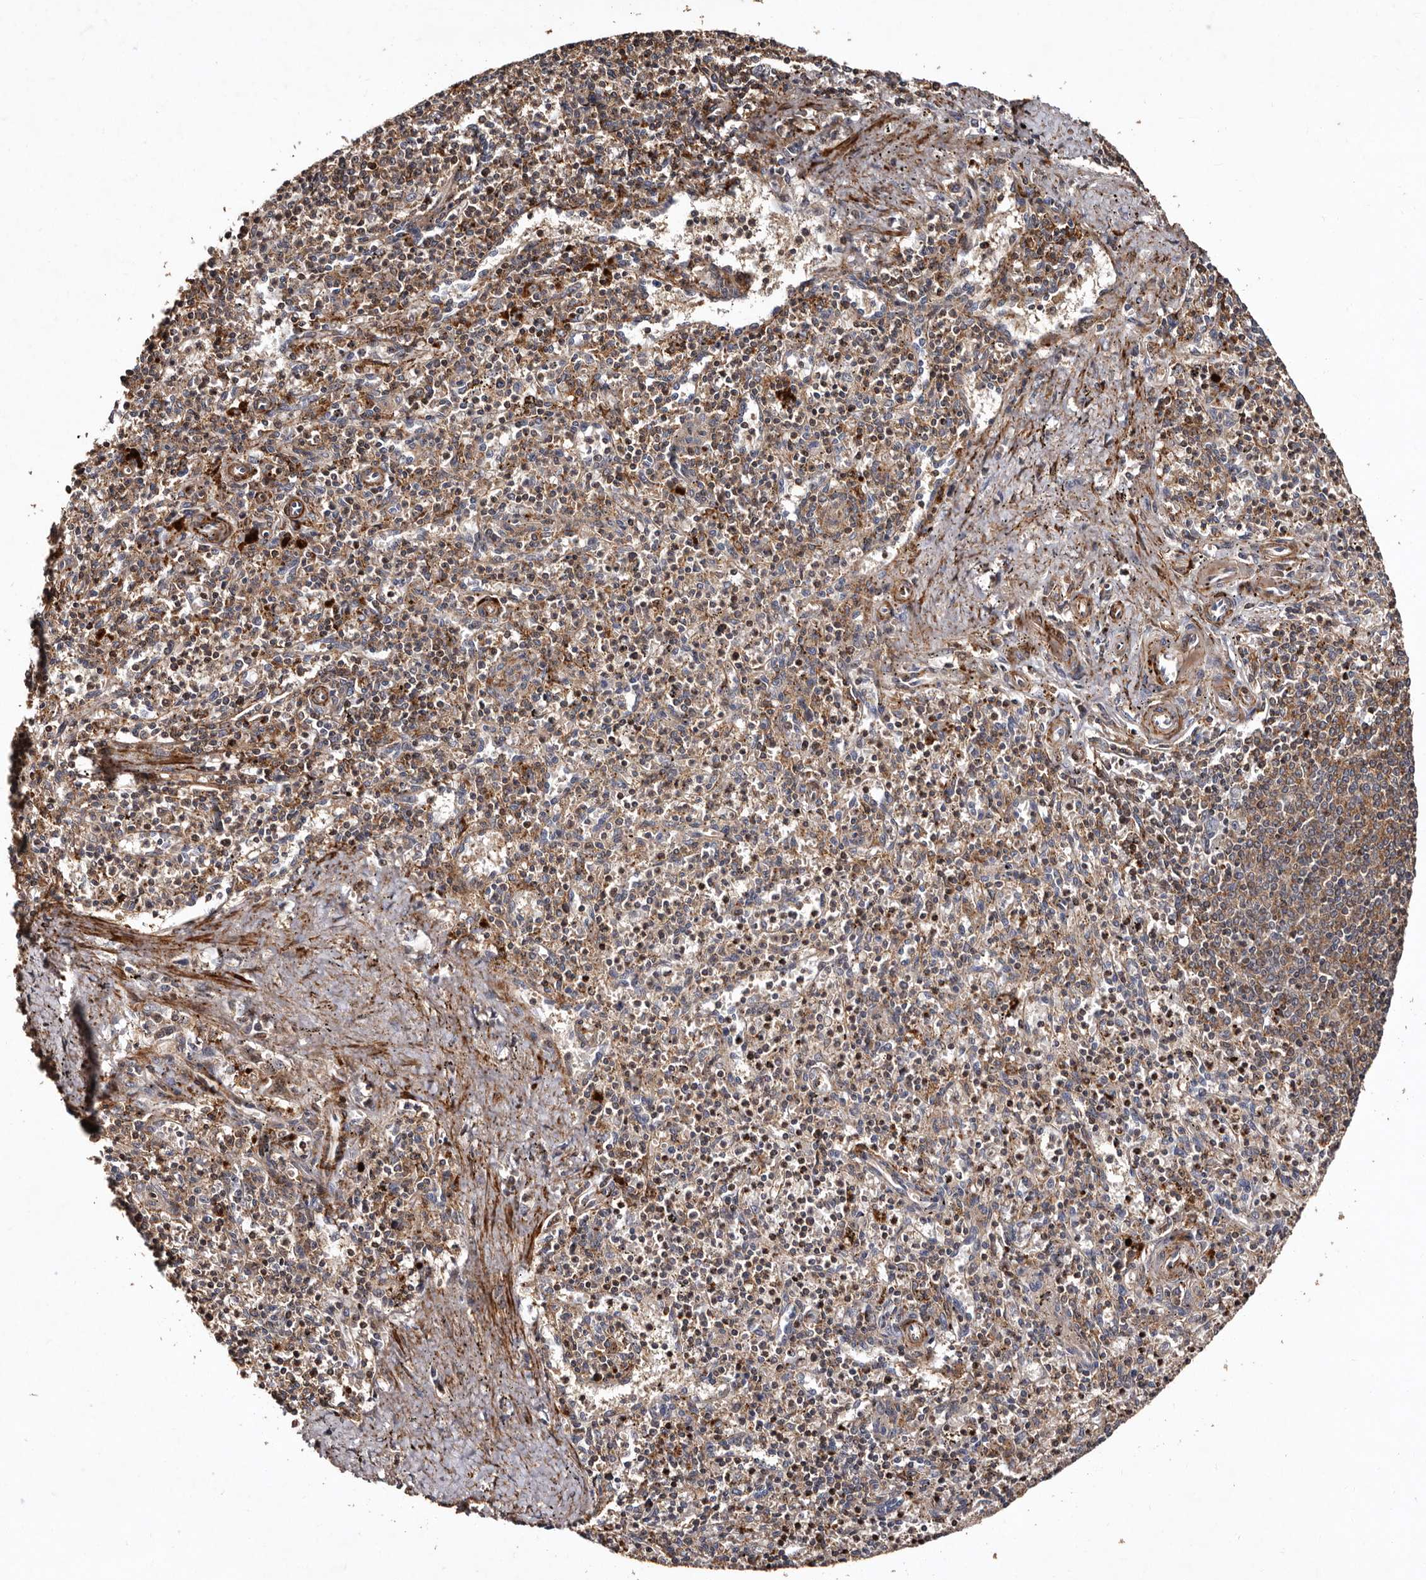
{"staining": {"intensity": "moderate", "quantity": "25%-75%", "location": "cytoplasmic/membranous"}, "tissue": "spleen", "cell_type": "Cells in red pulp", "image_type": "normal", "snomed": [{"axis": "morphology", "description": "Normal tissue, NOS"}, {"axis": "topography", "description": "Spleen"}], "caption": "Spleen stained with DAB (3,3'-diaminobenzidine) IHC demonstrates medium levels of moderate cytoplasmic/membranous staining in about 25%-75% of cells in red pulp. (brown staining indicates protein expression, while blue staining denotes nuclei).", "gene": "PRKD3", "patient": {"sex": "male", "age": 72}}